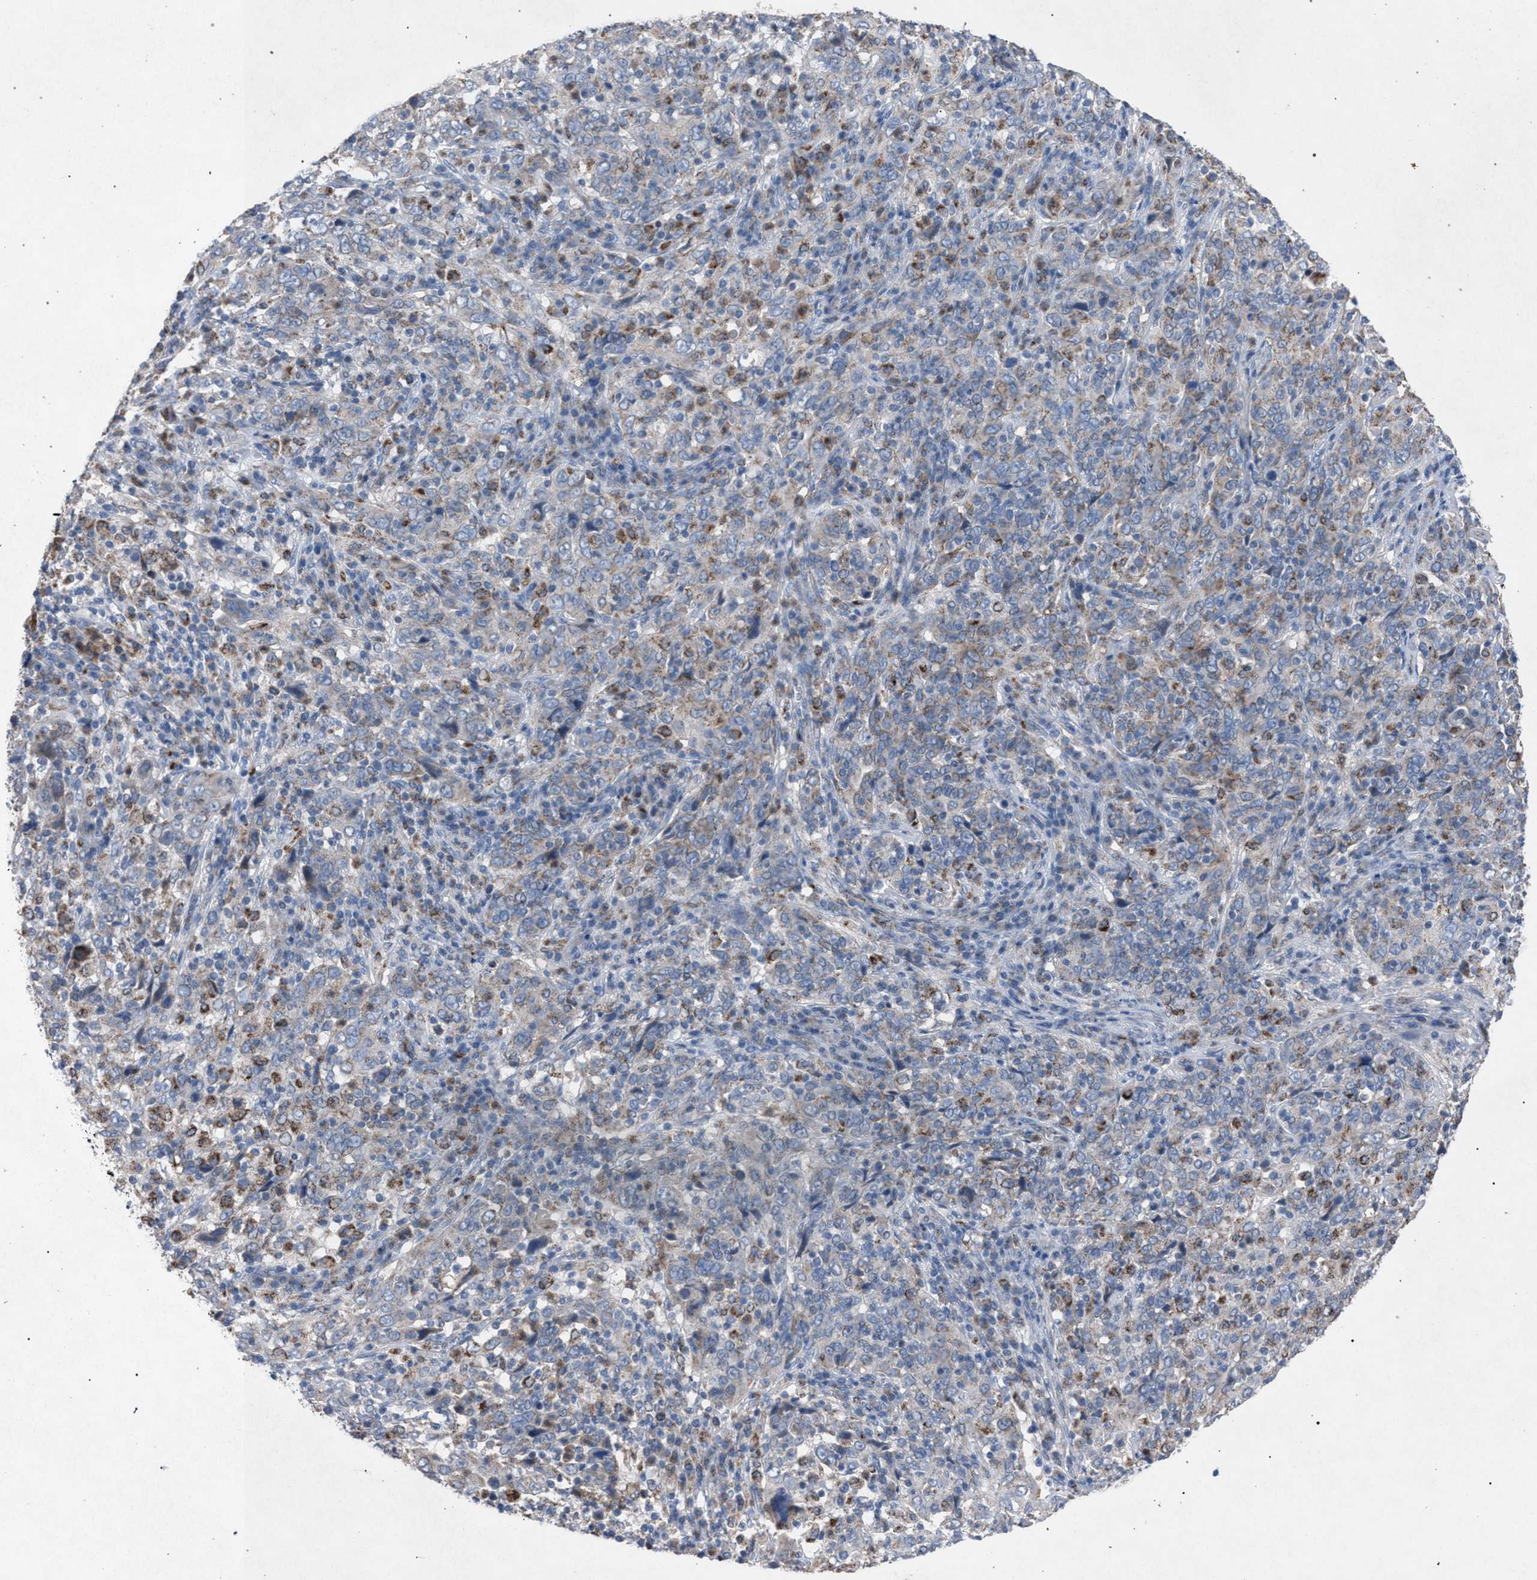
{"staining": {"intensity": "weak", "quantity": "<25%", "location": "cytoplasmic/membranous"}, "tissue": "cervical cancer", "cell_type": "Tumor cells", "image_type": "cancer", "snomed": [{"axis": "morphology", "description": "Squamous cell carcinoma, NOS"}, {"axis": "topography", "description": "Cervix"}], "caption": "This histopathology image is of cervical cancer stained with immunohistochemistry to label a protein in brown with the nuclei are counter-stained blue. There is no expression in tumor cells. The staining was performed using DAB (3,3'-diaminobenzidine) to visualize the protein expression in brown, while the nuclei were stained in blue with hematoxylin (Magnification: 20x).", "gene": "HSD17B4", "patient": {"sex": "female", "age": 46}}